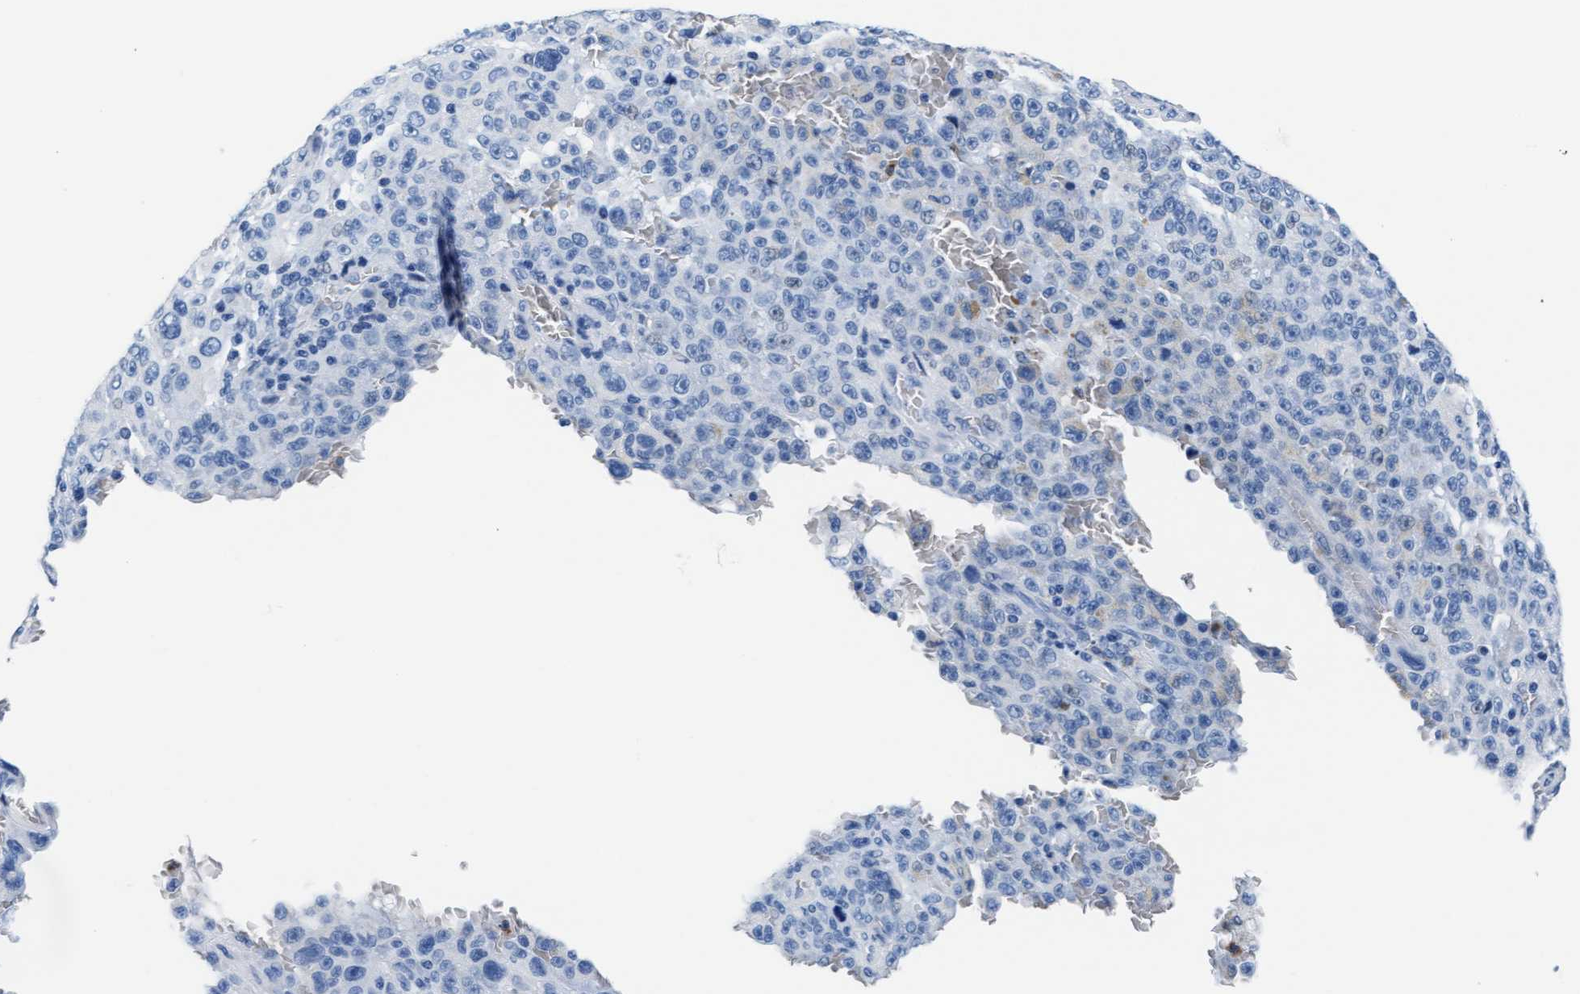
{"staining": {"intensity": "negative", "quantity": "none", "location": "none"}, "tissue": "melanoma", "cell_type": "Tumor cells", "image_type": "cancer", "snomed": [{"axis": "morphology", "description": "Malignant melanoma, NOS"}, {"axis": "topography", "description": "Skin"}], "caption": "IHC of human malignant melanoma exhibits no positivity in tumor cells. The staining is performed using DAB brown chromogen with nuclei counter-stained in using hematoxylin.", "gene": "MMP8", "patient": {"sex": "female", "age": 82}}